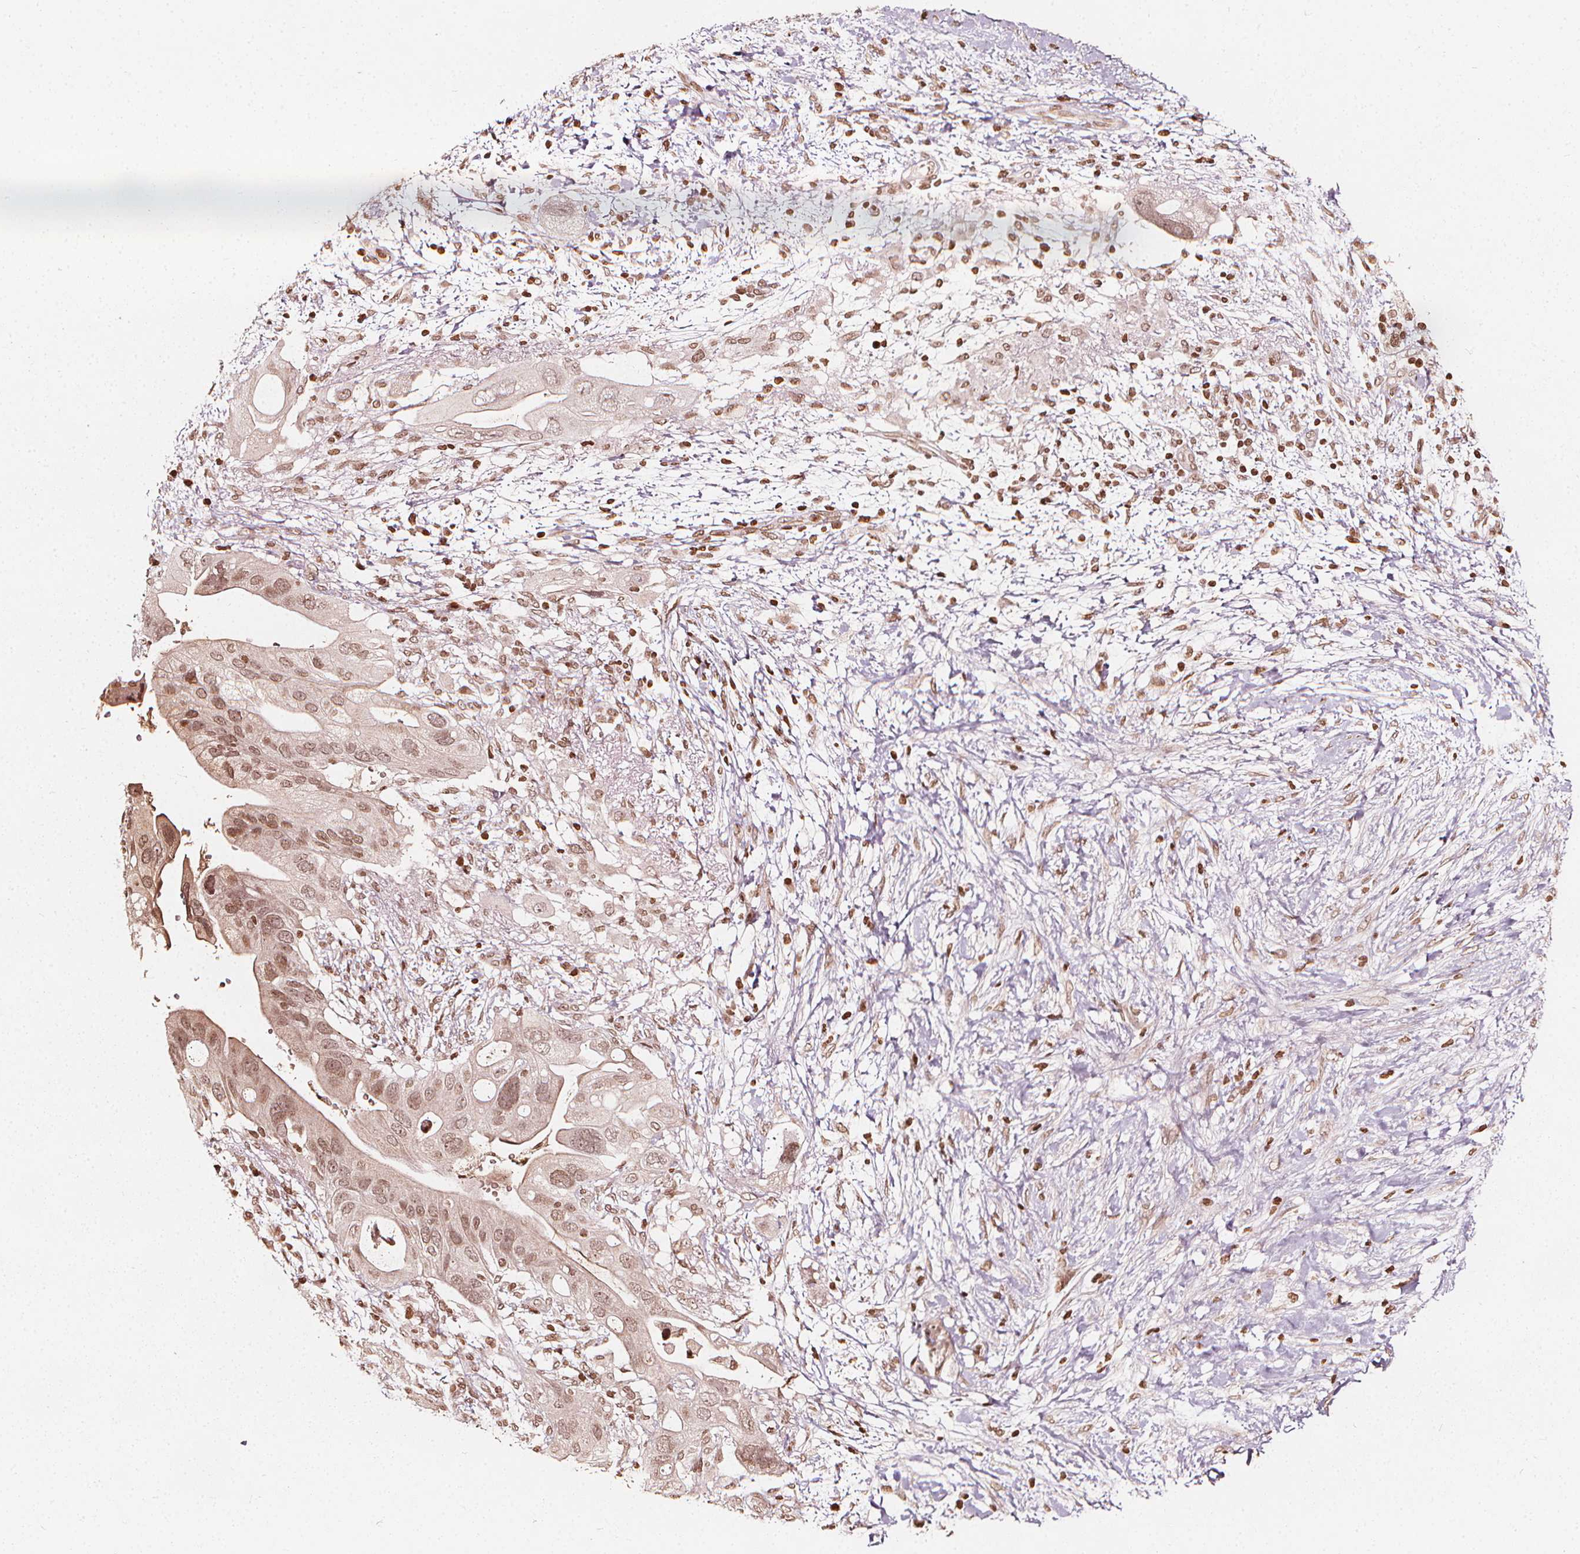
{"staining": {"intensity": "weak", "quantity": ">75%", "location": "nuclear"}, "tissue": "pancreatic cancer", "cell_type": "Tumor cells", "image_type": "cancer", "snomed": [{"axis": "morphology", "description": "Adenocarcinoma, NOS"}, {"axis": "topography", "description": "Pancreas"}], "caption": "Tumor cells show weak nuclear positivity in approximately >75% of cells in pancreatic cancer. The protein of interest is stained brown, and the nuclei are stained in blue (DAB IHC with brightfield microscopy, high magnification).", "gene": "H3C14", "patient": {"sex": "female", "age": 72}}